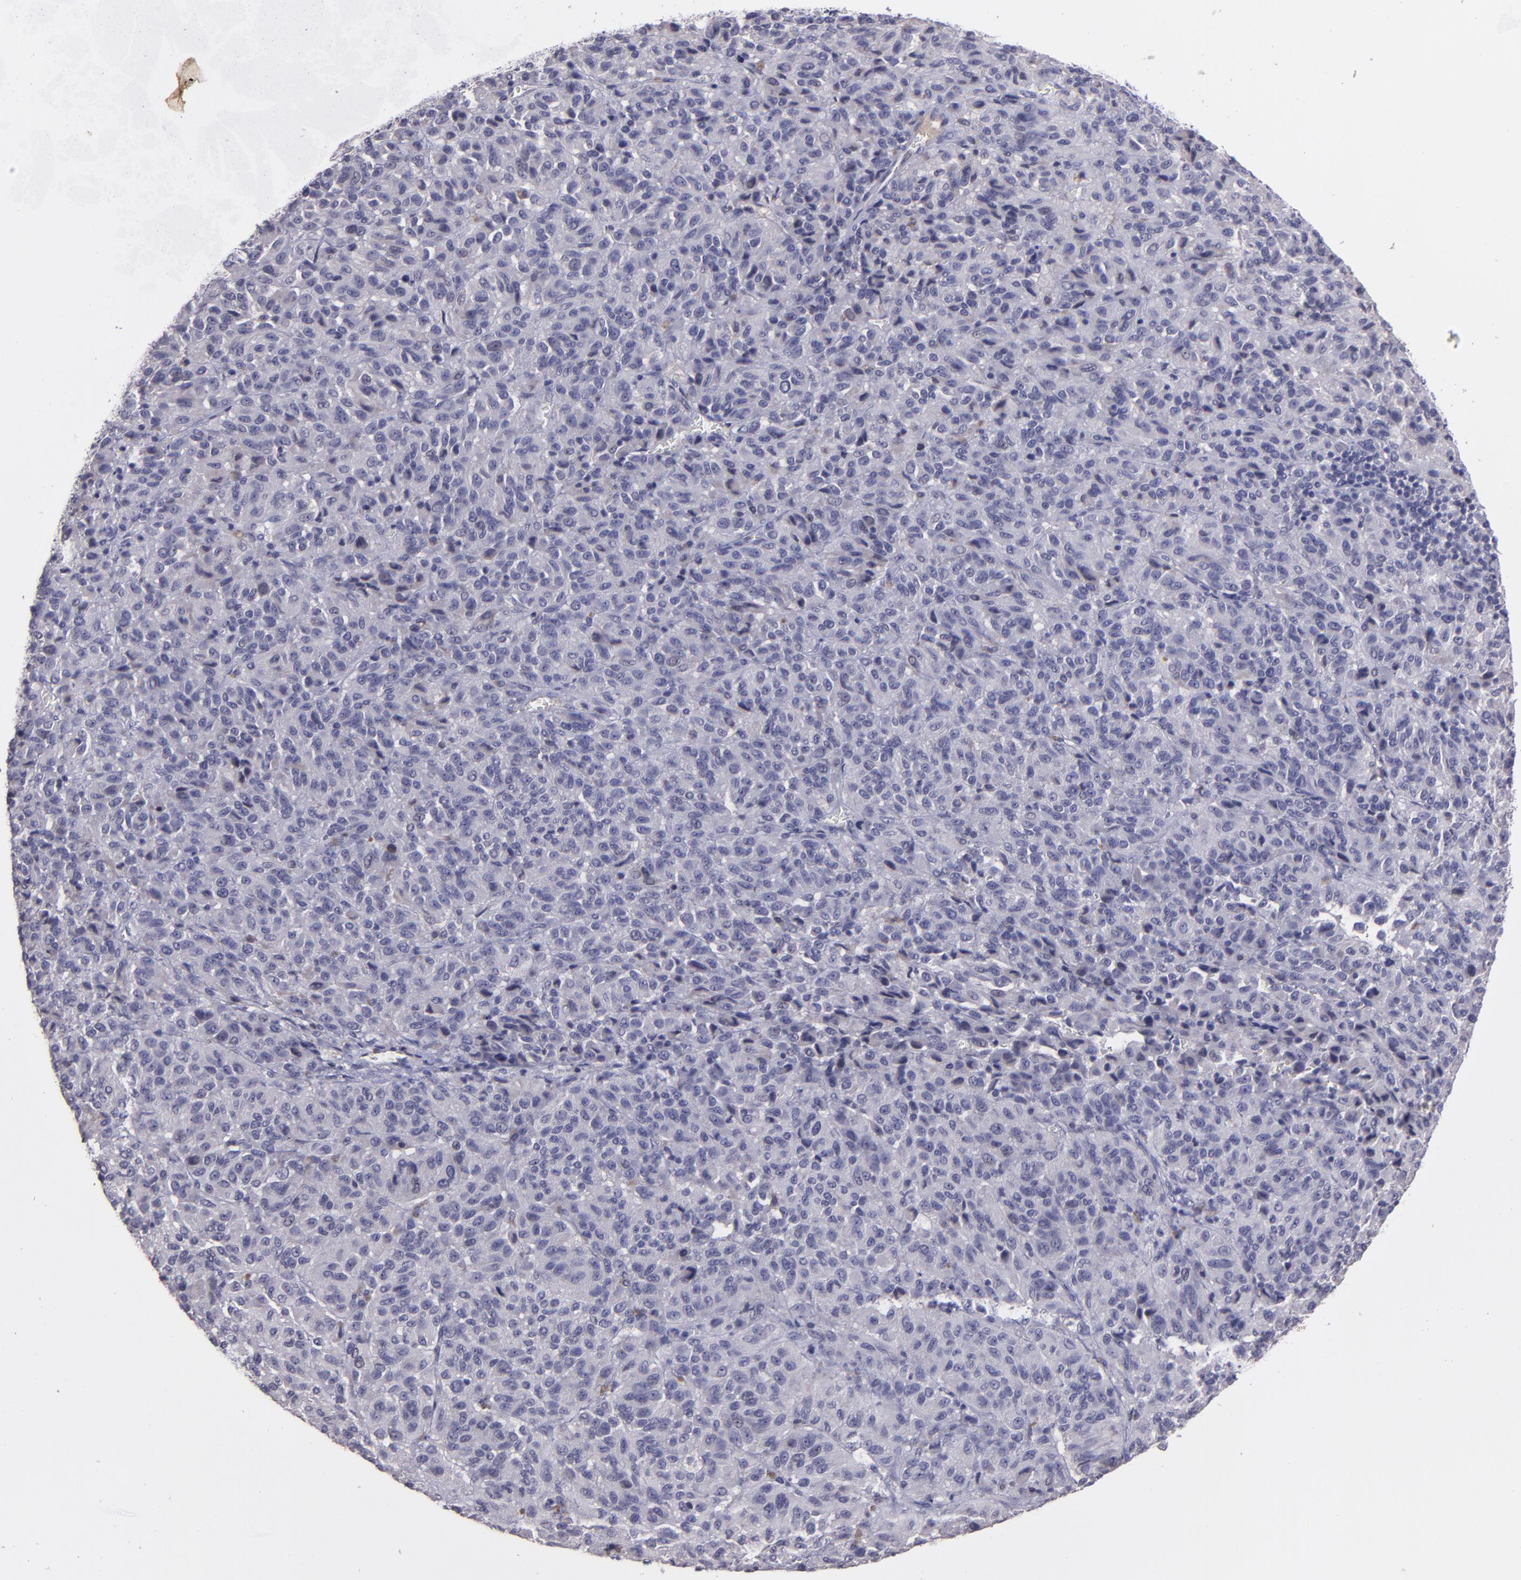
{"staining": {"intensity": "negative", "quantity": "none", "location": "none"}, "tissue": "melanoma", "cell_type": "Tumor cells", "image_type": "cancer", "snomed": [{"axis": "morphology", "description": "Malignant melanoma, Metastatic site"}, {"axis": "topography", "description": "Lung"}], "caption": "The histopathology image shows no staining of tumor cells in melanoma.", "gene": "MASP1", "patient": {"sex": "male", "age": 64}}